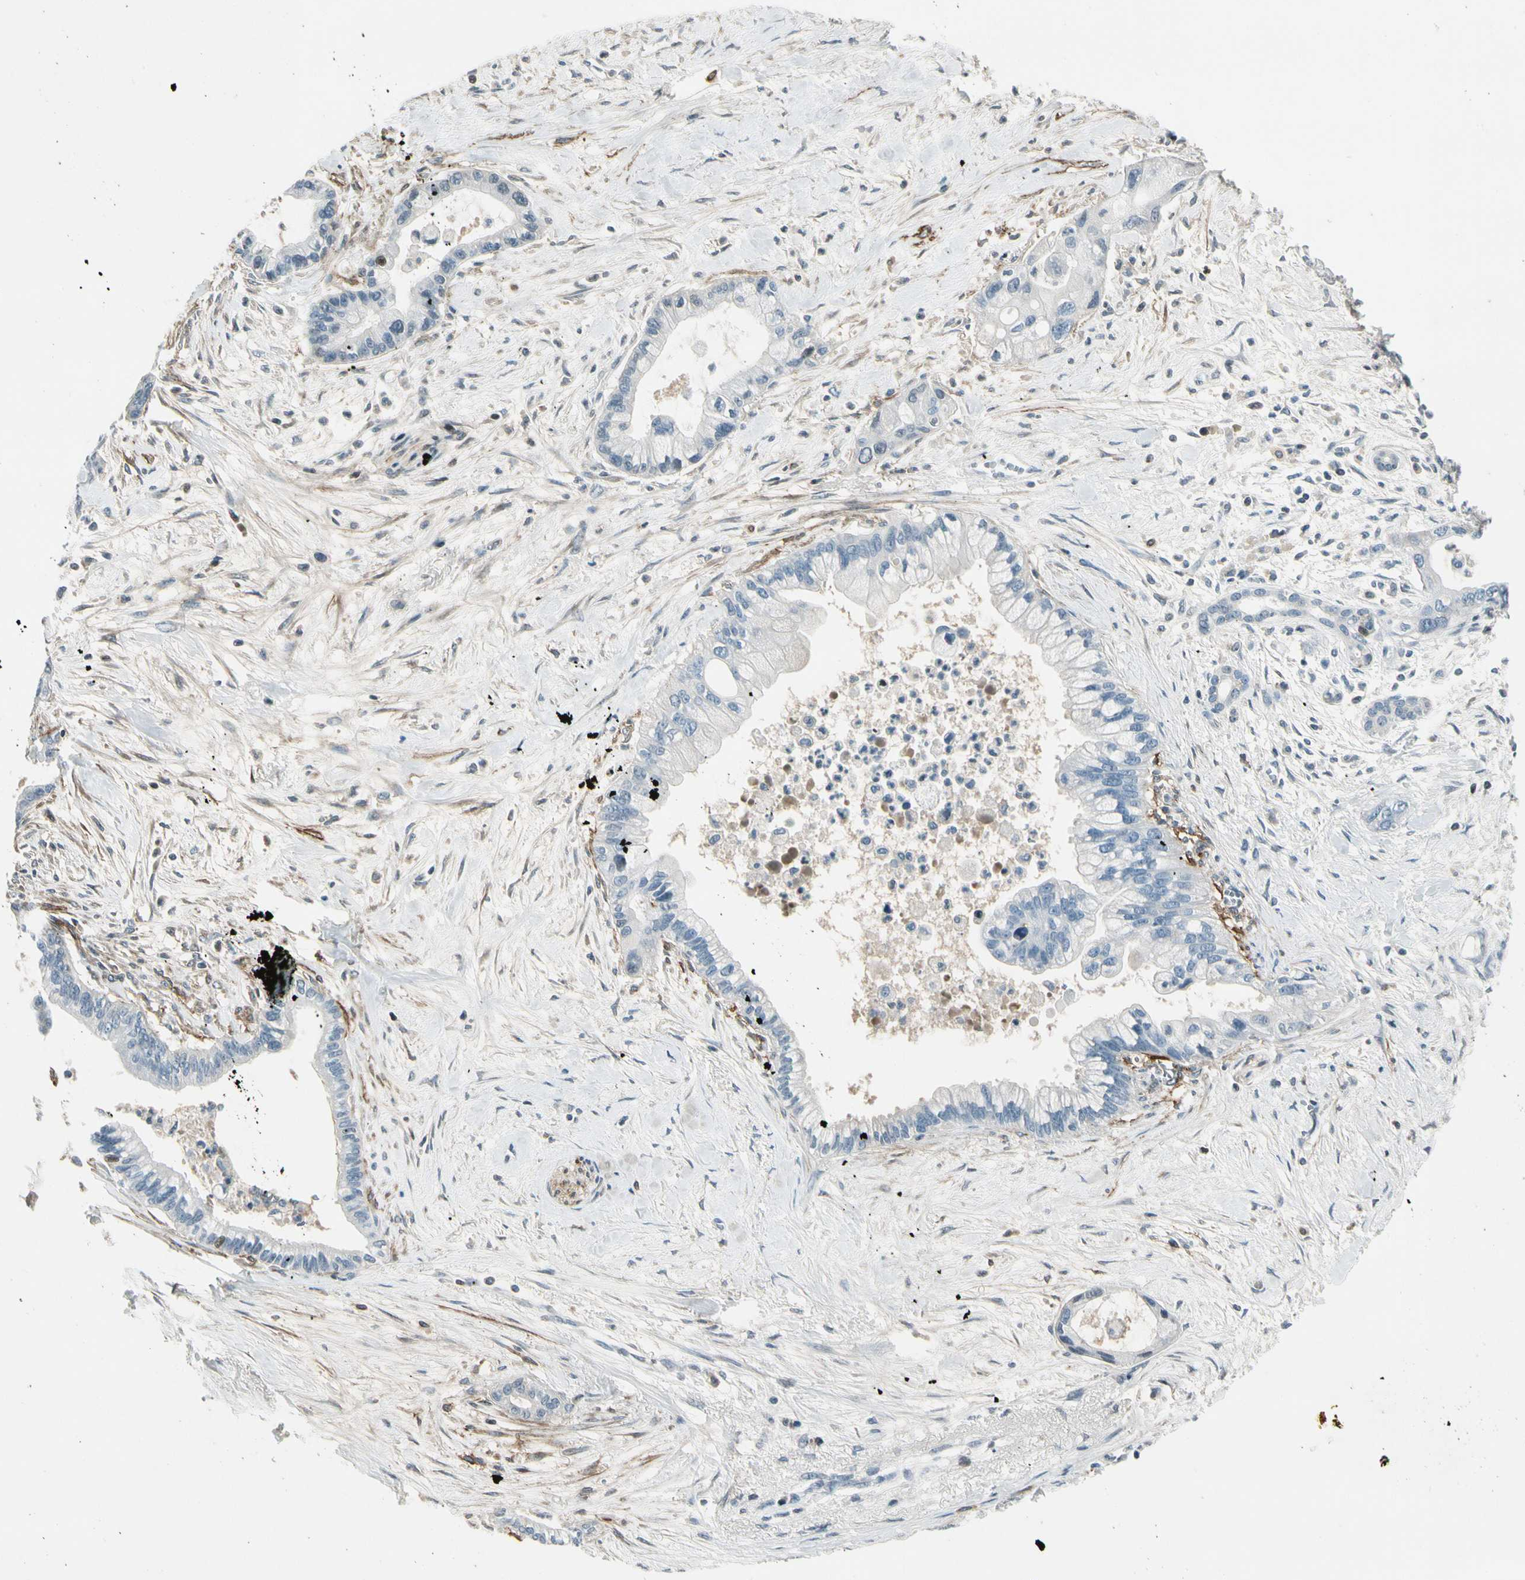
{"staining": {"intensity": "negative", "quantity": "none", "location": "none"}, "tissue": "pancreatic cancer", "cell_type": "Tumor cells", "image_type": "cancer", "snomed": [{"axis": "morphology", "description": "Adenocarcinoma, NOS"}, {"axis": "topography", "description": "Pancreas"}], "caption": "The micrograph displays no significant staining in tumor cells of adenocarcinoma (pancreatic).", "gene": "PDPN", "patient": {"sex": "male", "age": 70}}